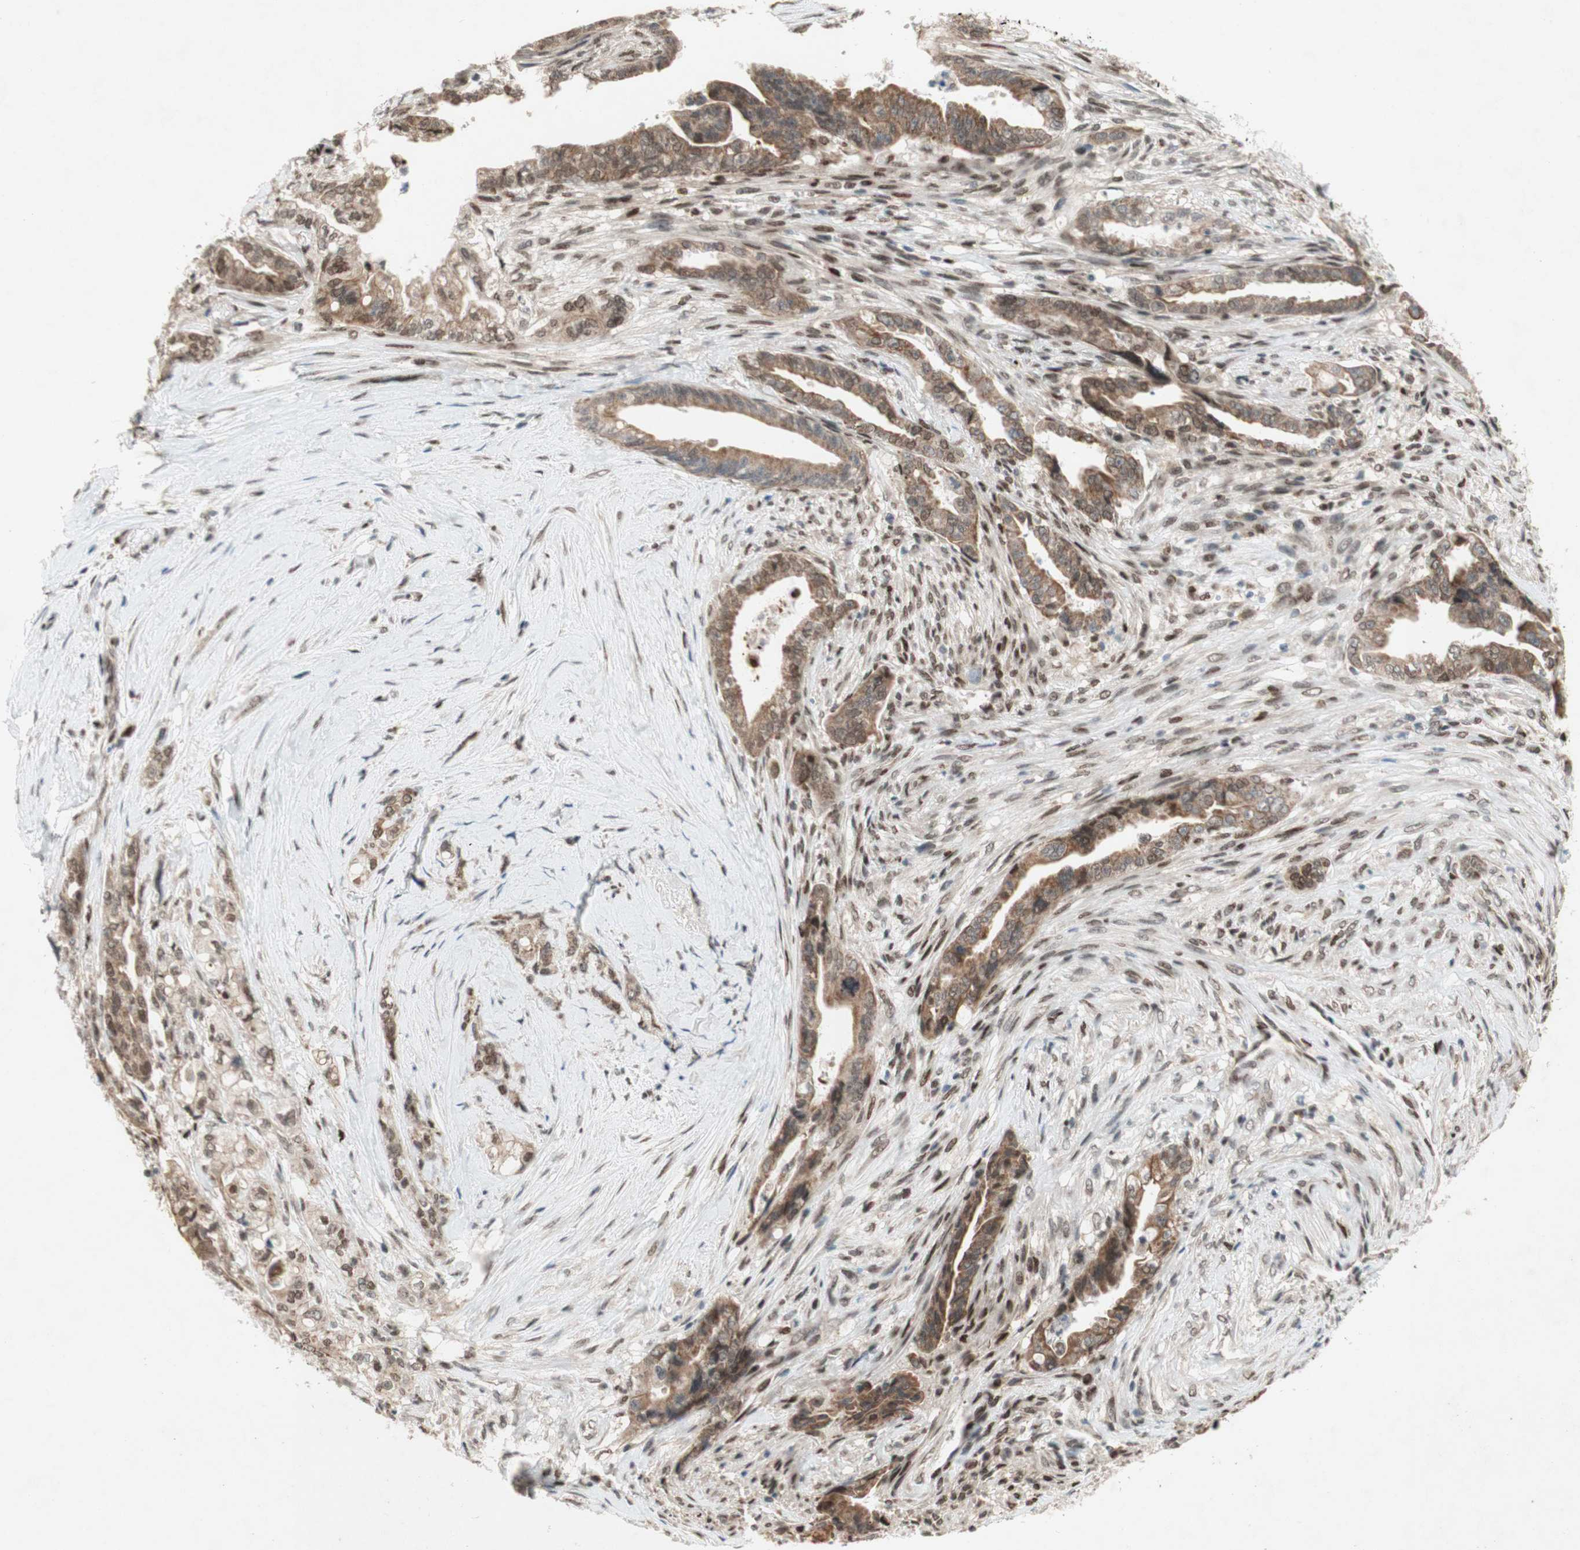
{"staining": {"intensity": "moderate", "quantity": "25%-75%", "location": "cytoplasmic/membranous"}, "tissue": "pancreatic cancer", "cell_type": "Tumor cells", "image_type": "cancer", "snomed": [{"axis": "morphology", "description": "Adenocarcinoma, NOS"}, {"axis": "topography", "description": "Pancreas"}], "caption": "Moderate cytoplasmic/membranous expression is identified in approximately 25%-75% of tumor cells in pancreatic cancer (adenocarcinoma).", "gene": "DNMT3A", "patient": {"sex": "male", "age": 70}}